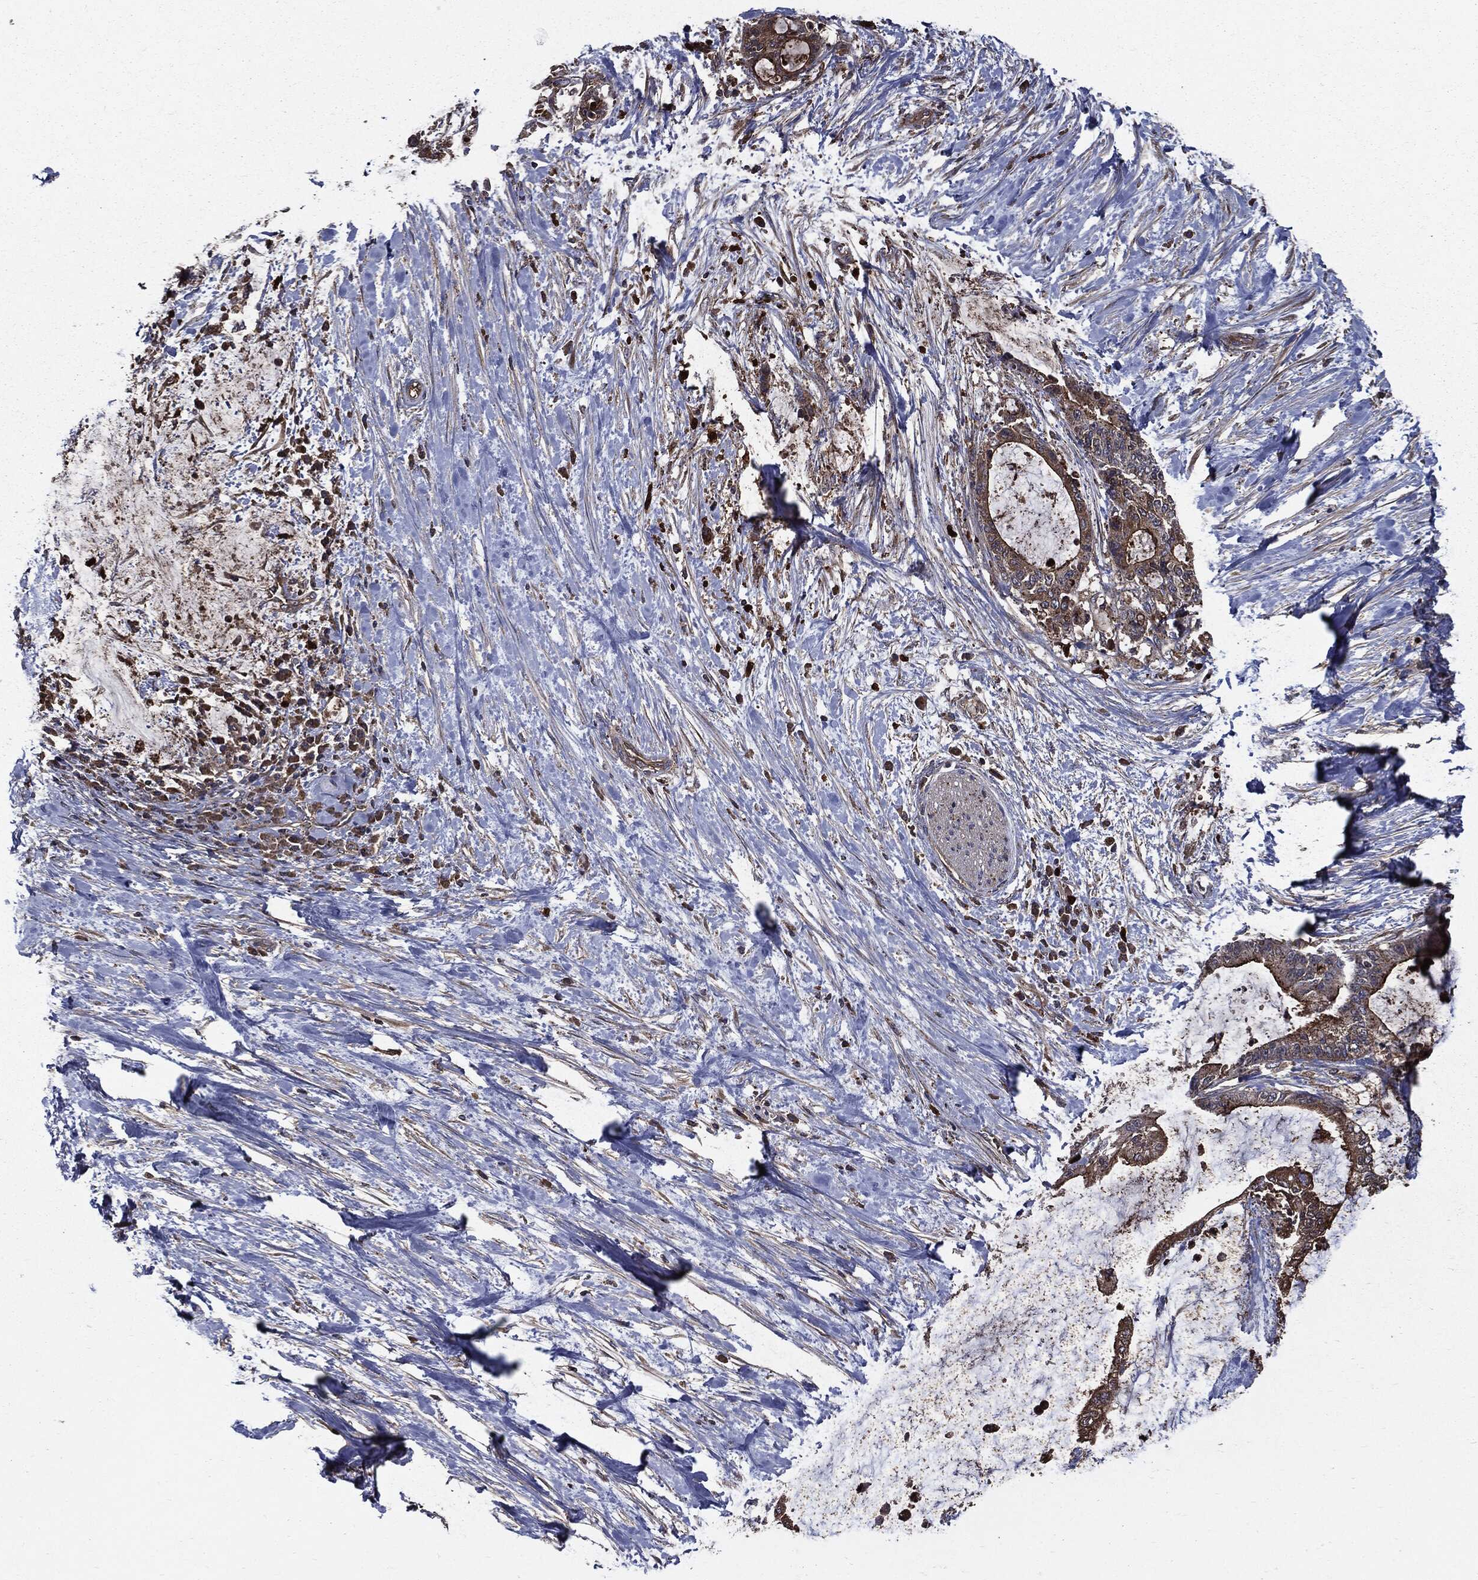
{"staining": {"intensity": "strong", "quantity": "25%-75%", "location": "cytoplasmic/membranous"}, "tissue": "liver cancer", "cell_type": "Tumor cells", "image_type": "cancer", "snomed": [{"axis": "morphology", "description": "Cholangiocarcinoma"}, {"axis": "topography", "description": "Liver"}], "caption": "Liver cancer (cholangiocarcinoma) stained with DAB (3,3'-diaminobenzidine) IHC shows high levels of strong cytoplasmic/membranous expression in about 25%-75% of tumor cells. Ihc stains the protein in brown and the nuclei are stained blue.", "gene": "PDCD6IP", "patient": {"sex": "female", "age": 73}}